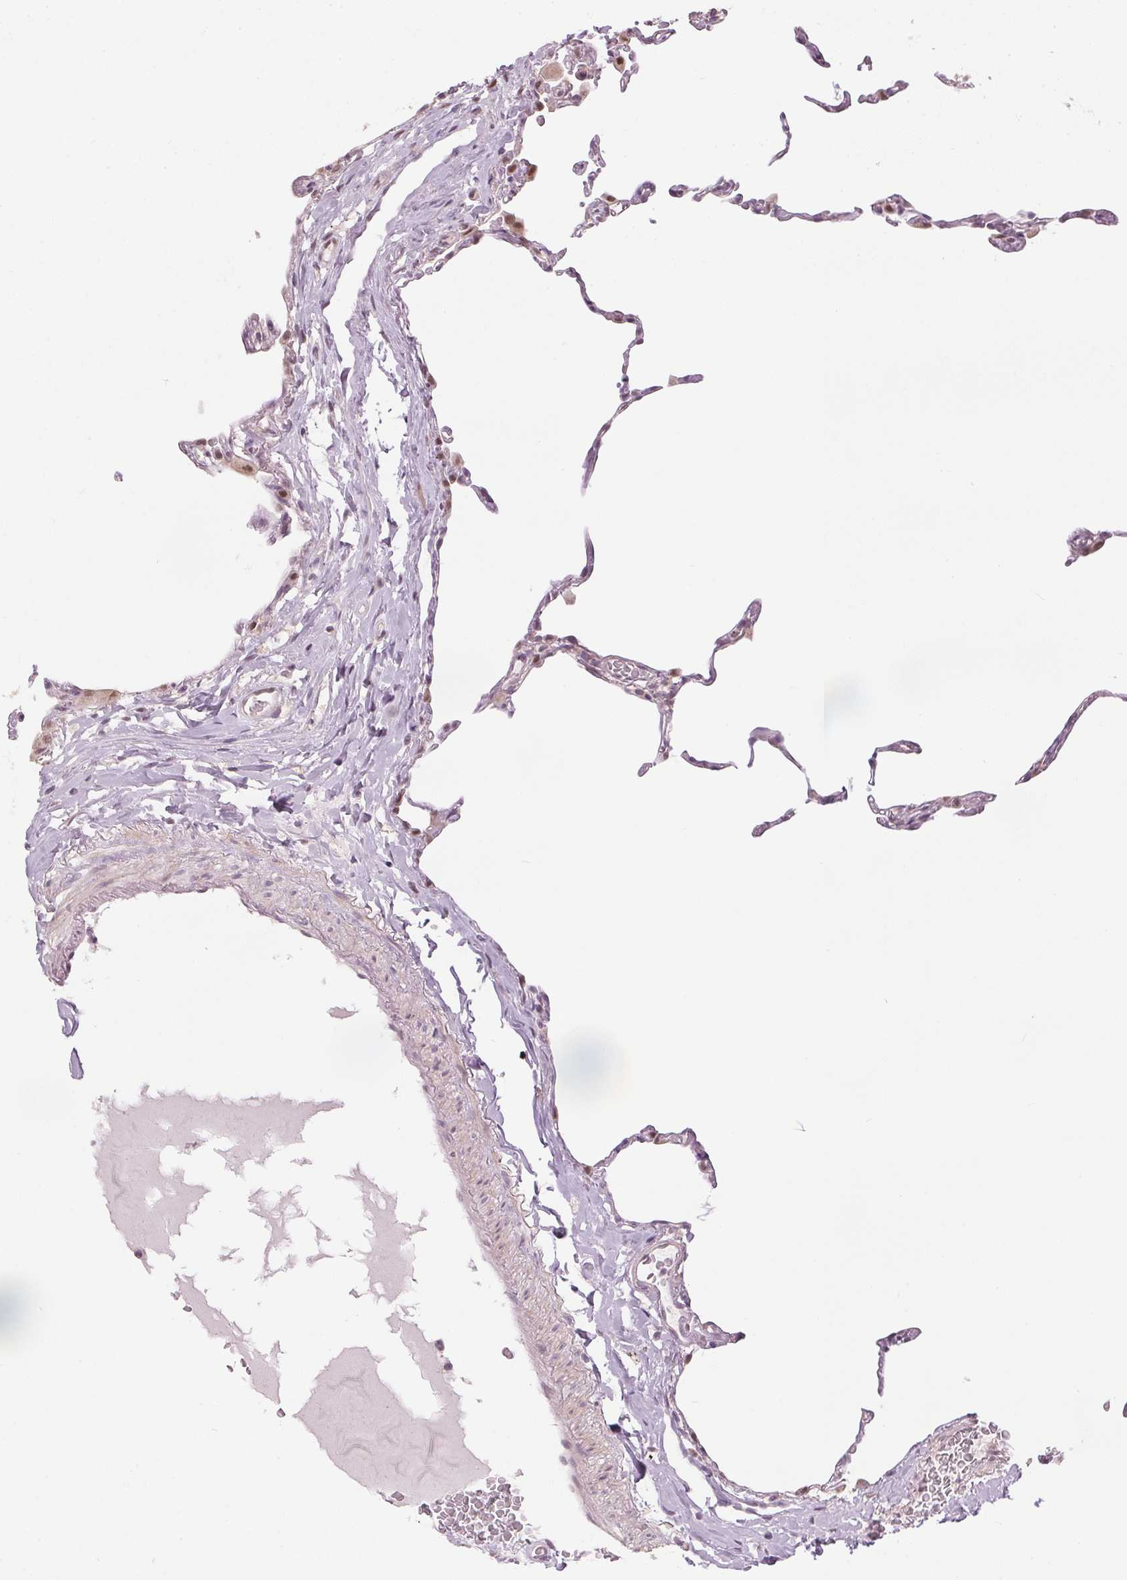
{"staining": {"intensity": "moderate", "quantity": "<25%", "location": "nuclear"}, "tissue": "lung", "cell_type": "Alveolar cells", "image_type": "normal", "snomed": [{"axis": "morphology", "description": "Normal tissue, NOS"}, {"axis": "topography", "description": "Lung"}], "caption": "IHC photomicrograph of benign lung: human lung stained using IHC displays low levels of moderate protein expression localized specifically in the nuclear of alveolar cells, appearing as a nuclear brown color.", "gene": "ENSG00000267001", "patient": {"sex": "female", "age": 57}}